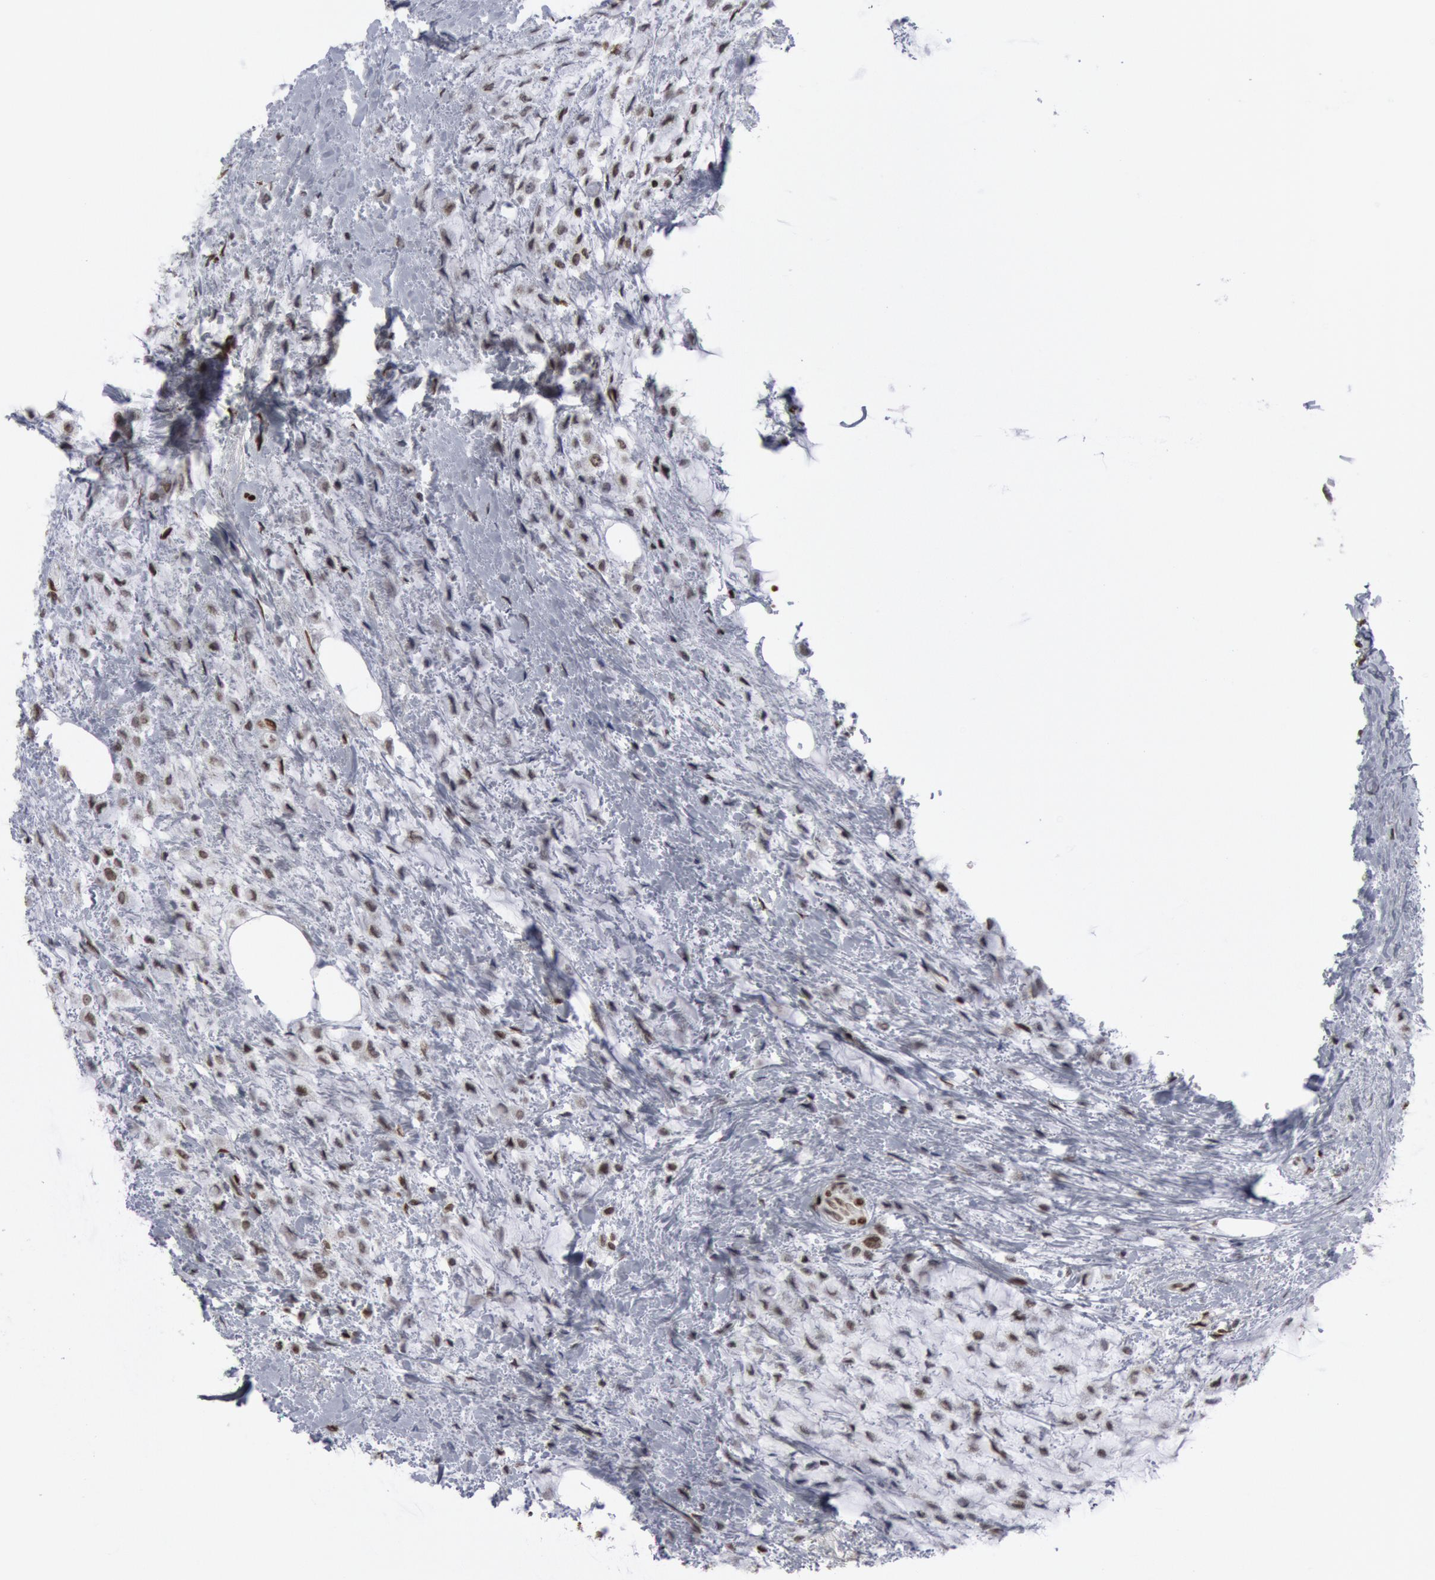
{"staining": {"intensity": "weak", "quantity": "25%-75%", "location": "nuclear"}, "tissue": "breast cancer", "cell_type": "Tumor cells", "image_type": "cancer", "snomed": [{"axis": "morphology", "description": "Lobular carcinoma"}, {"axis": "topography", "description": "Breast"}], "caption": "DAB (3,3'-diaminobenzidine) immunohistochemical staining of human breast cancer (lobular carcinoma) shows weak nuclear protein expression in approximately 25%-75% of tumor cells.", "gene": "MECP2", "patient": {"sex": "female", "age": 85}}